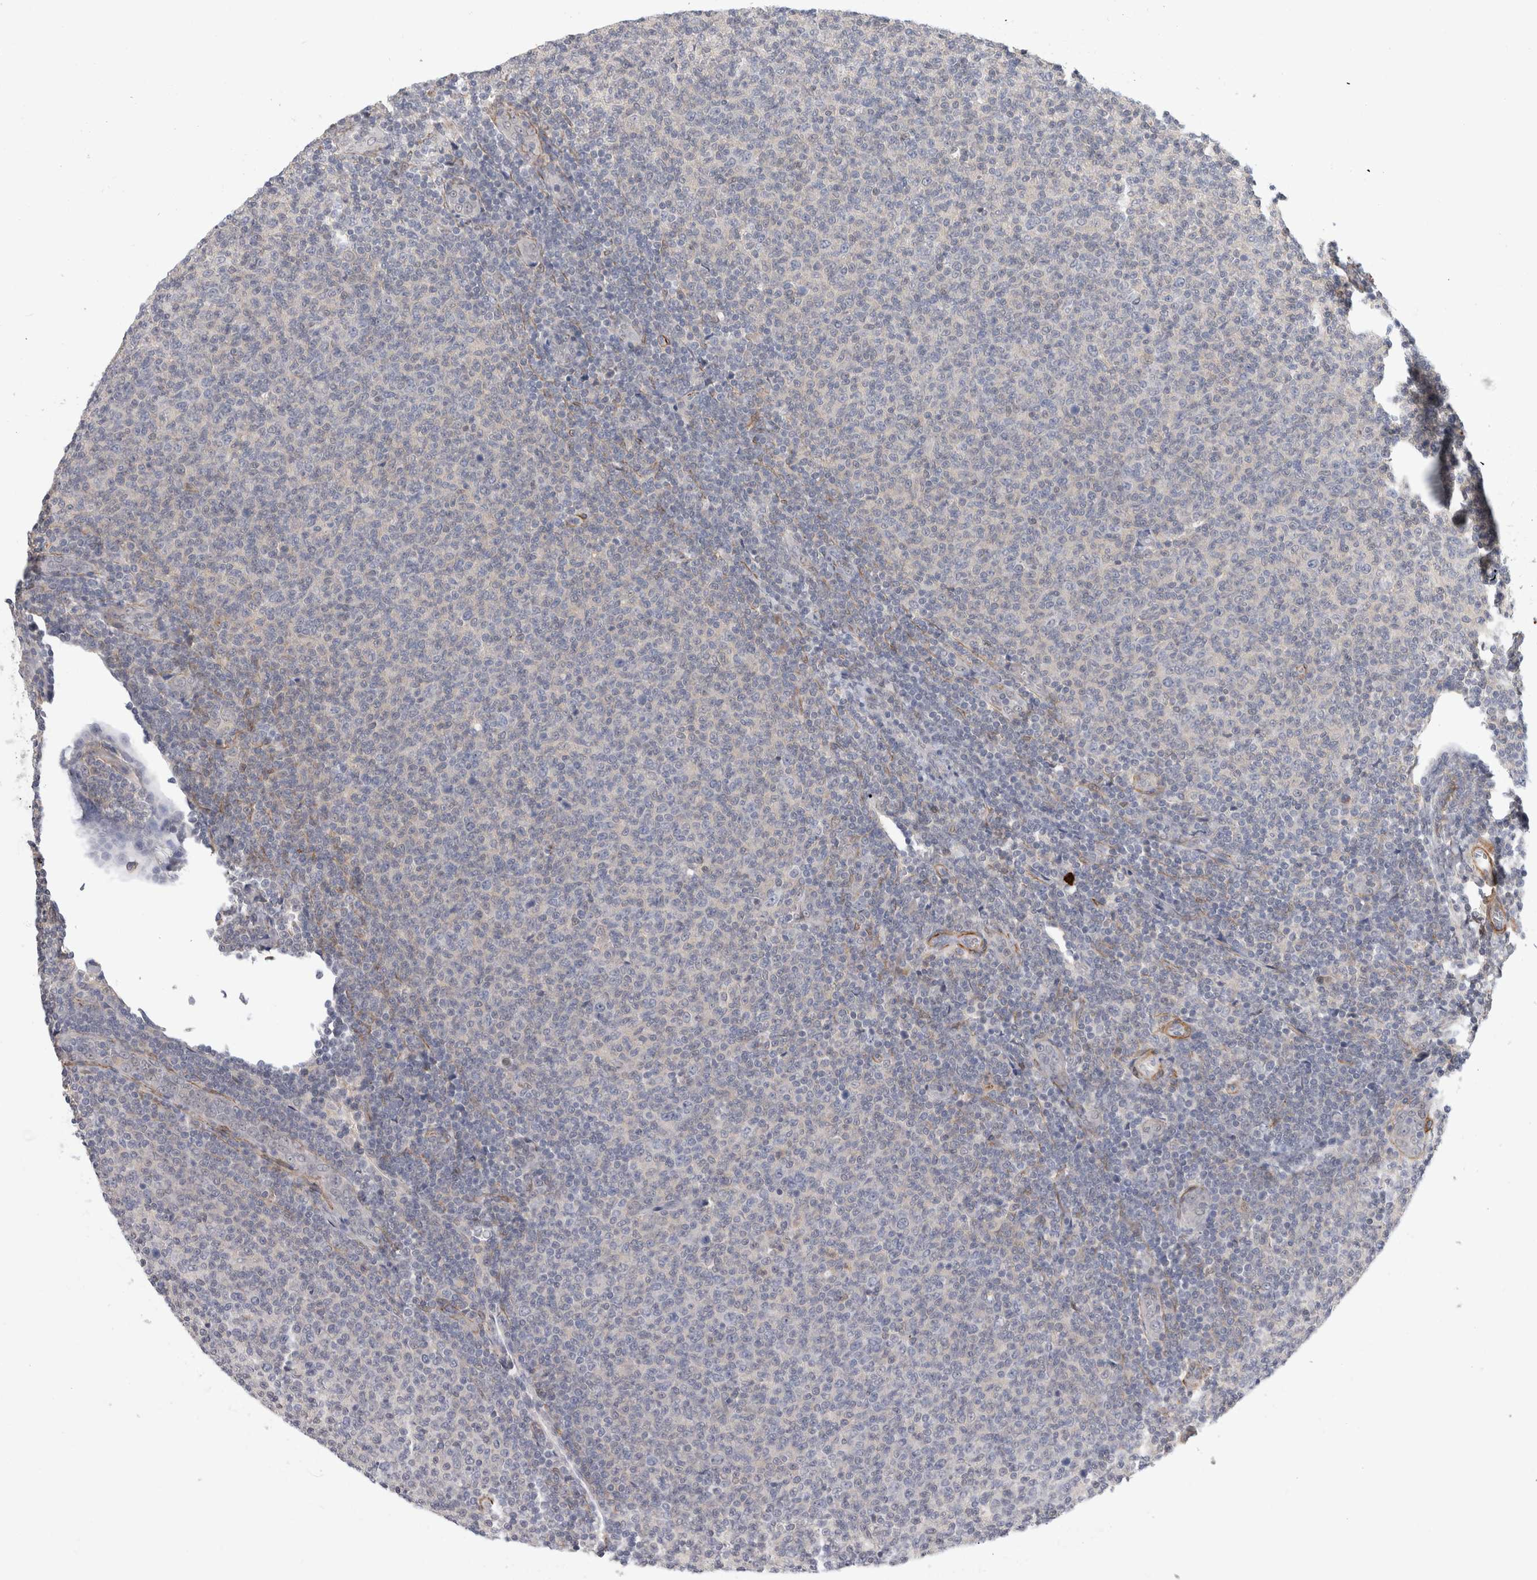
{"staining": {"intensity": "negative", "quantity": "none", "location": "none"}, "tissue": "lymphoma", "cell_type": "Tumor cells", "image_type": "cancer", "snomed": [{"axis": "morphology", "description": "Malignant lymphoma, non-Hodgkin's type, Low grade"}, {"axis": "topography", "description": "Lymph node"}], "caption": "Human malignant lymphoma, non-Hodgkin's type (low-grade) stained for a protein using IHC shows no expression in tumor cells.", "gene": "PGM1", "patient": {"sex": "male", "age": 66}}